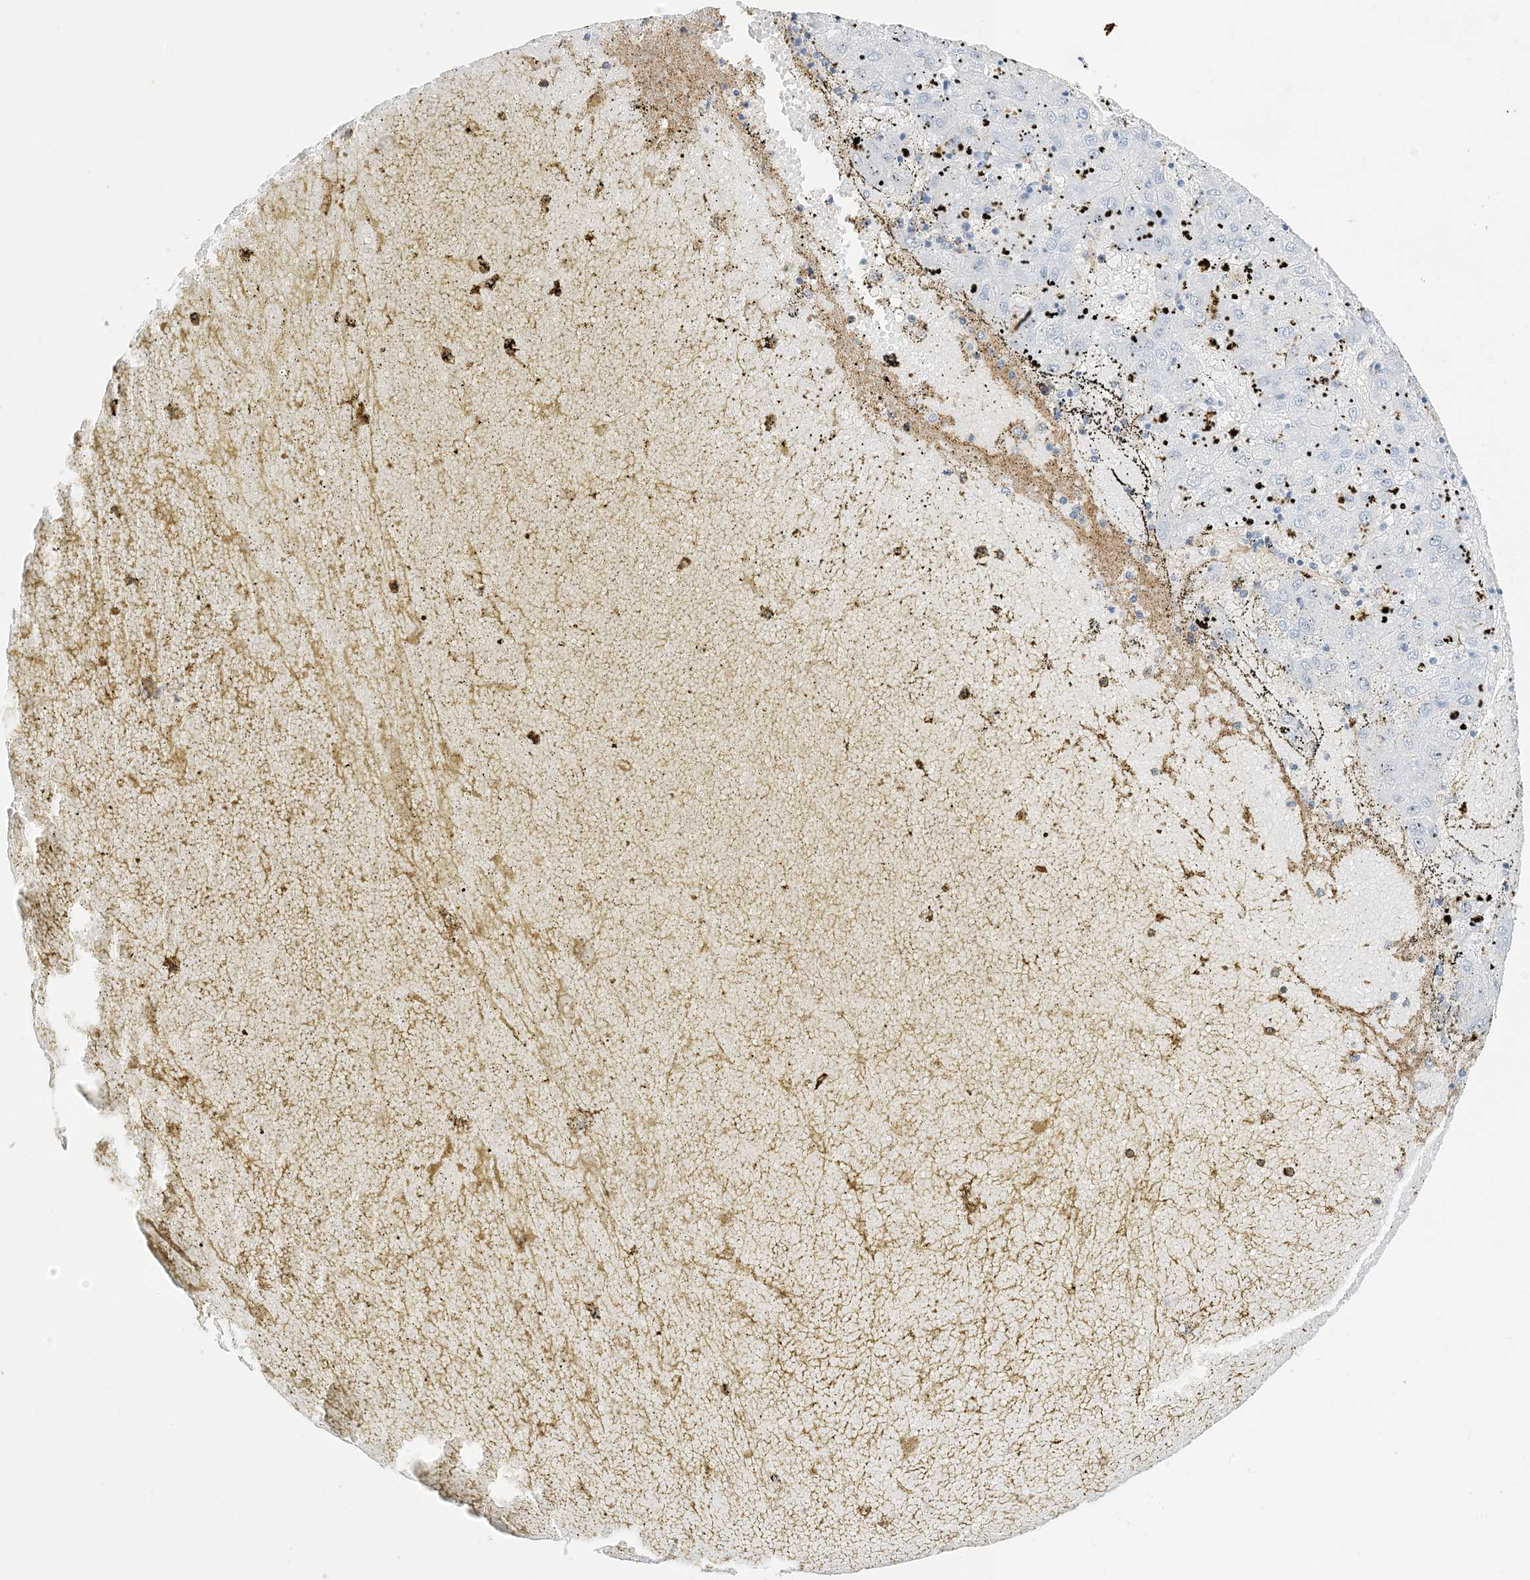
{"staining": {"intensity": "negative", "quantity": "none", "location": "none"}, "tissue": "liver cancer", "cell_type": "Tumor cells", "image_type": "cancer", "snomed": [{"axis": "morphology", "description": "Carcinoma, Hepatocellular, NOS"}, {"axis": "topography", "description": "Liver"}], "caption": "The immunohistochemistry photomicrograph has no significant expression in tumor cells of liver cancer (hepatocellular carcinoma) tissue.", "gene": "GSN", "patient": {"sex": "male", "age": 72}}